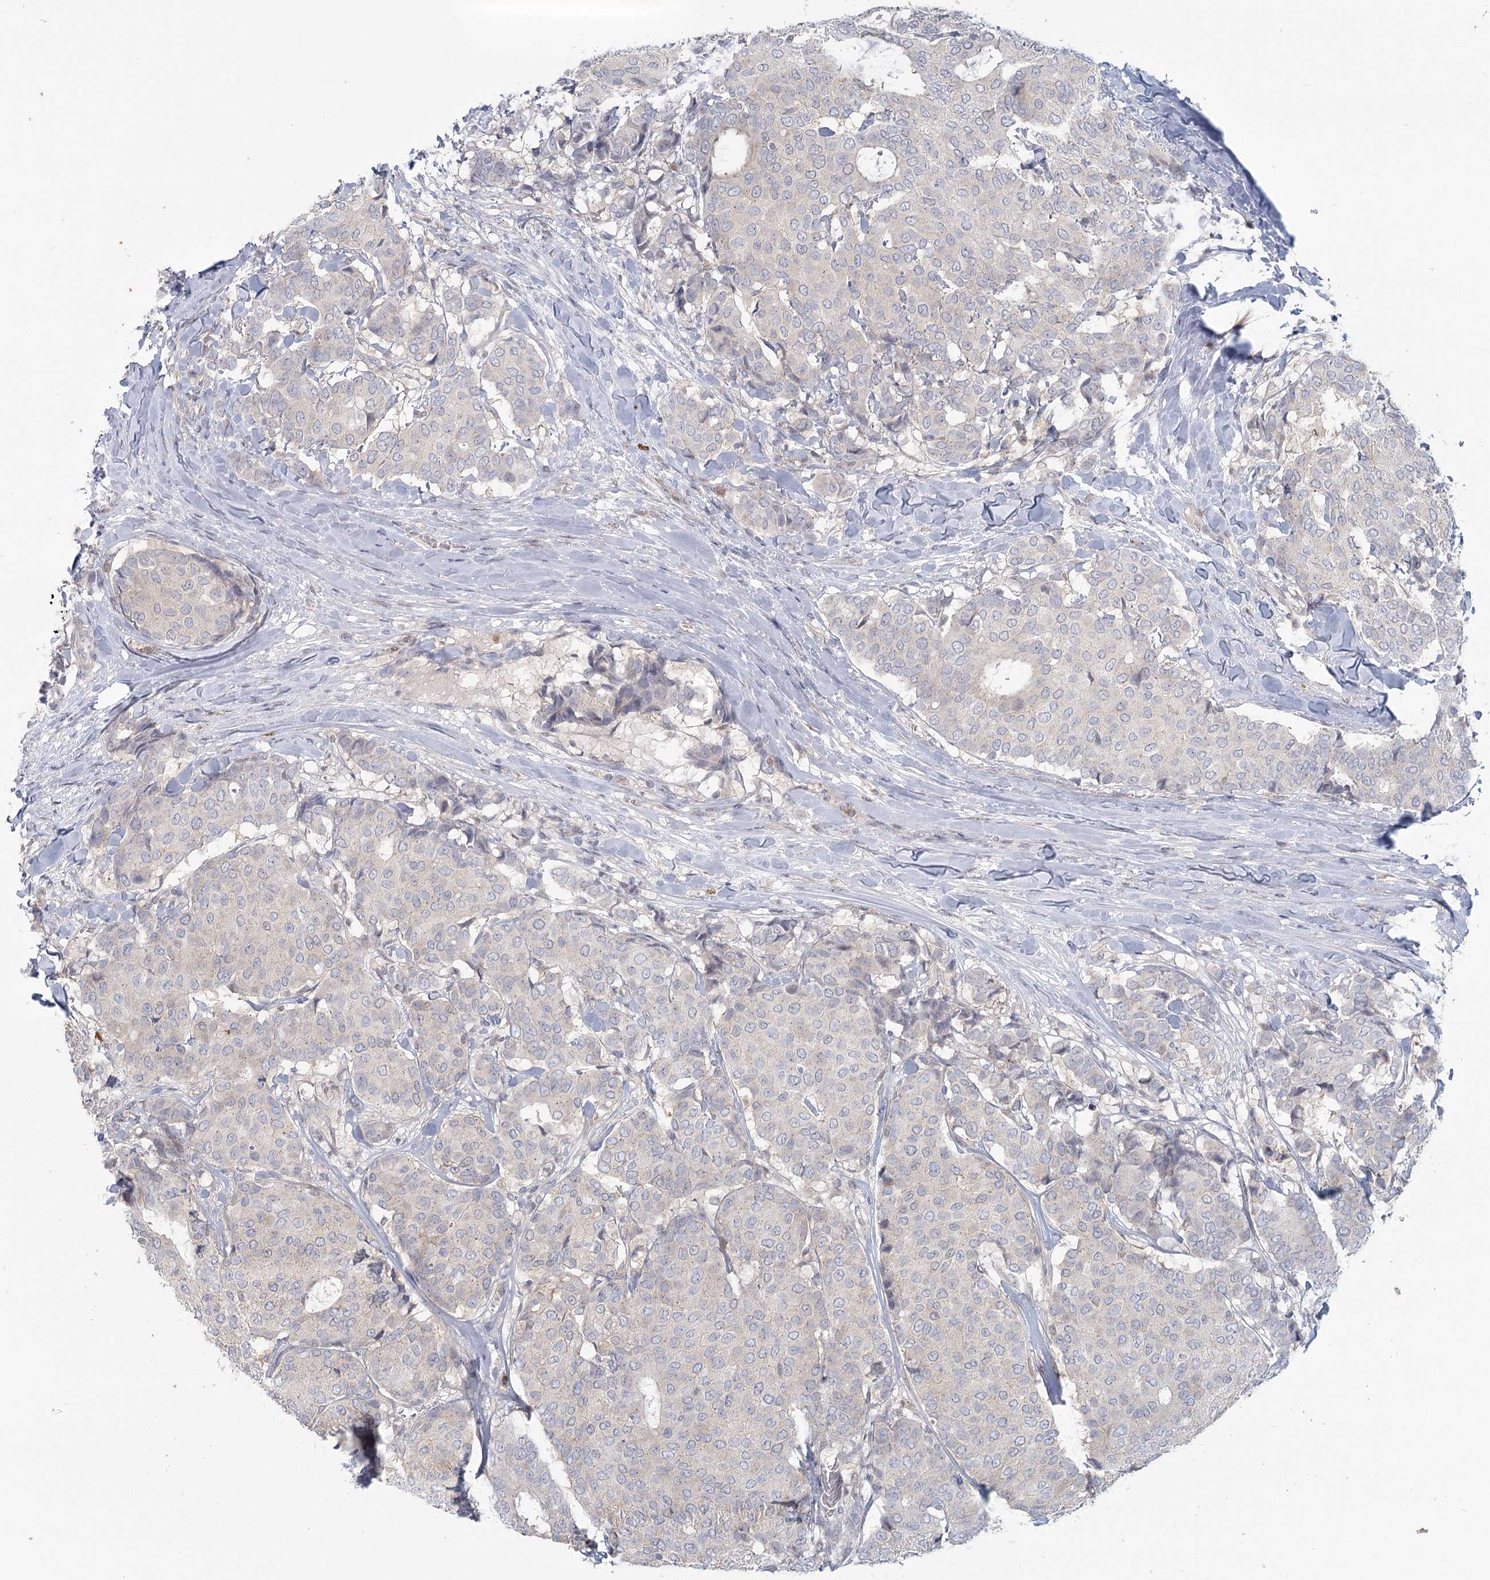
{"staining": {"intensity": "negative", "quantity": "none", "location": "none"}, "tissue": "breast cancer", "cell_type": "Tumor cells", "image_type": "cancer", "snomed": [{"axis": "morphology", "description": "Duct carcinoma"}, {"axis": "topography", "description": "Breast"}], "caption": "This is an IHC image of breast cancer. There is no positivity in tumor cells.", "gene": "USP11", "patient": {"sex": "female", "age": 75}}